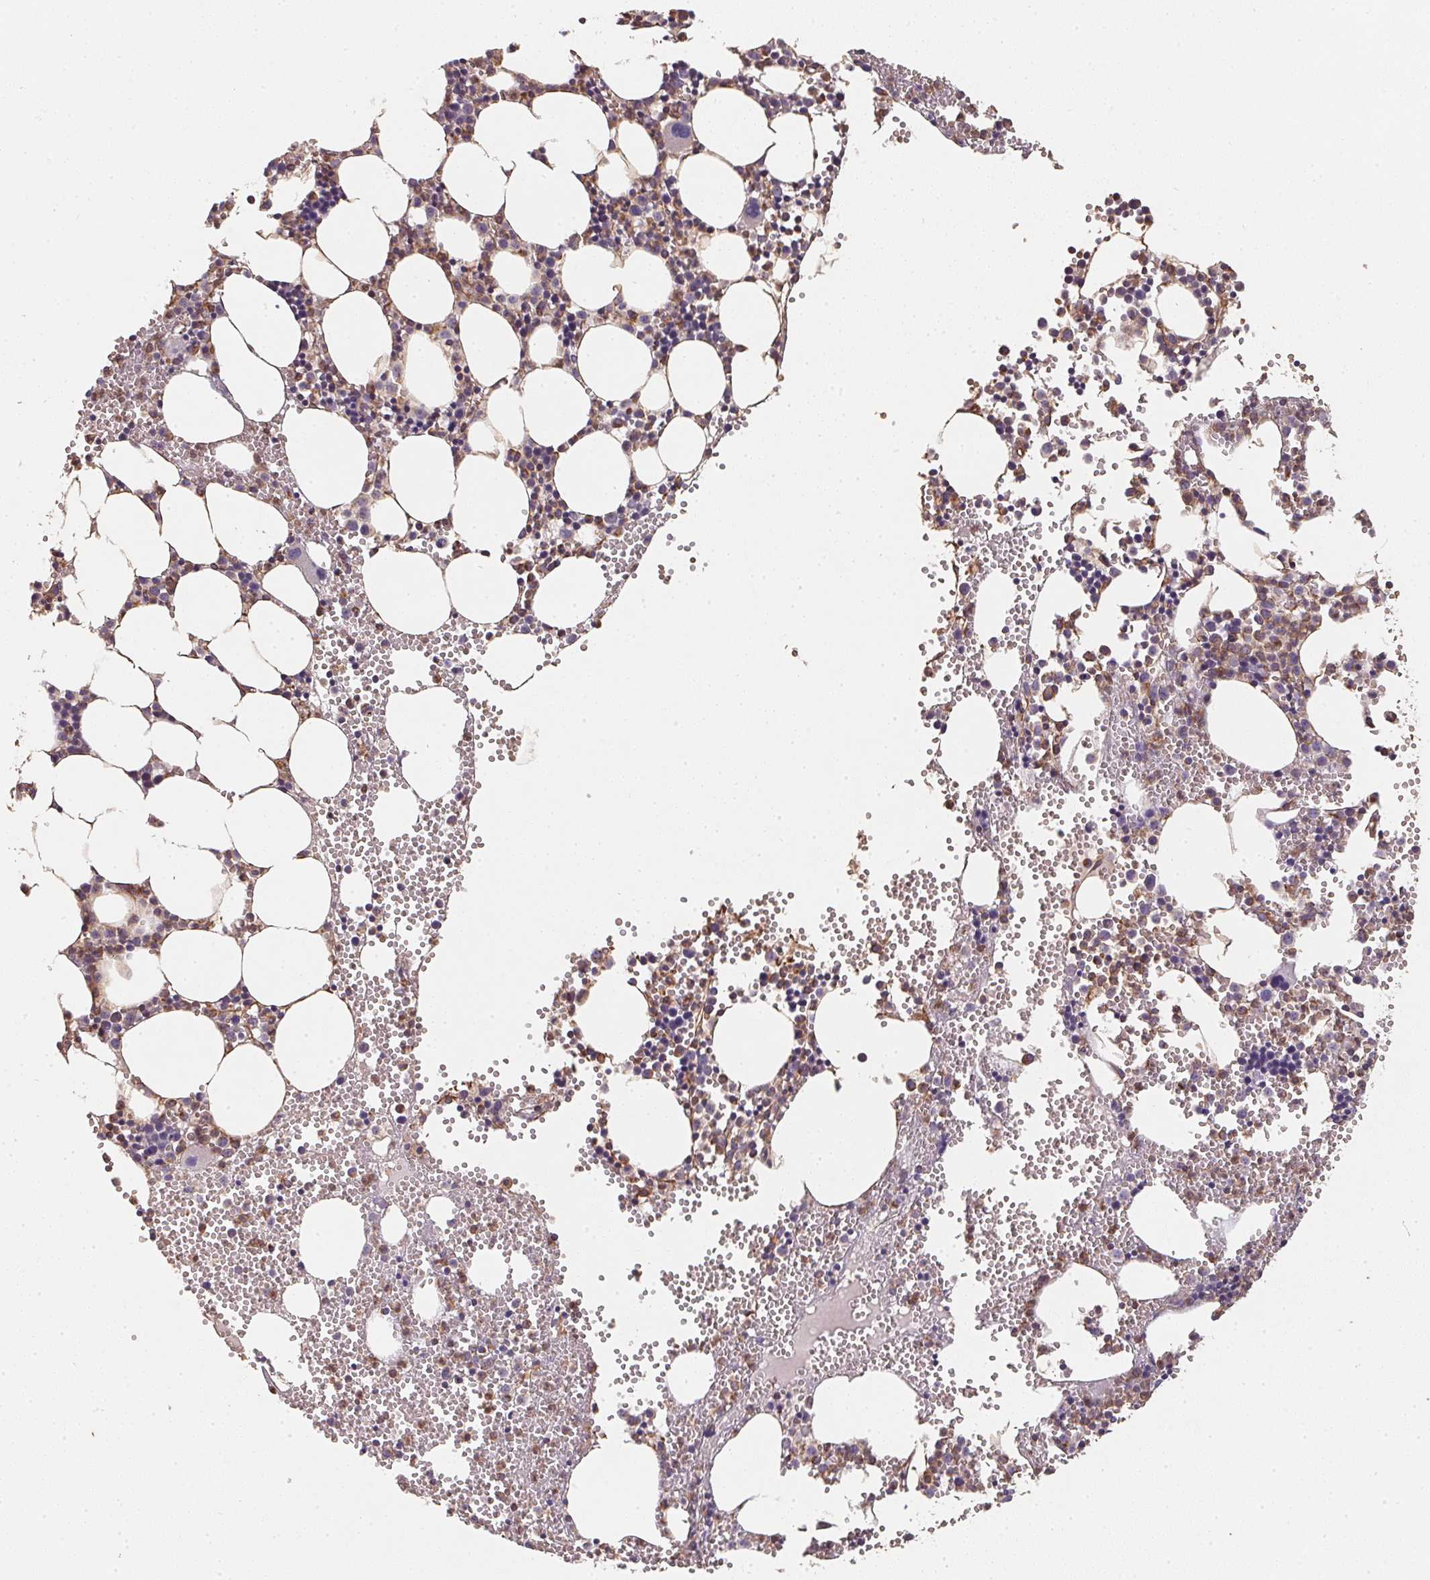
{"staining": {"intensity": "moderate", "quantity": "25%-75%", "location": "cytoplasmic/membranous"}, "tissue": "bone marrow", "cell_type": "Hematopoietic cells", "image_type": "normal", "snomed": [{"axis": "morphology", "description": "Normal tissue, NOS"}, {"axis": "topography", "description": "Bone marrow"}], "caption": "Immunohistochemistry (IHC) (DAB (3,3'-diaminobenzidine)) staining of normal human bone marrow demonstrates moderate cytoplasmic/membranous protein expression in approximately 25%-75% of hematopoietic cells.", "gene": "TBKBP1", "patient": {"sex": "male", "age": 89}}